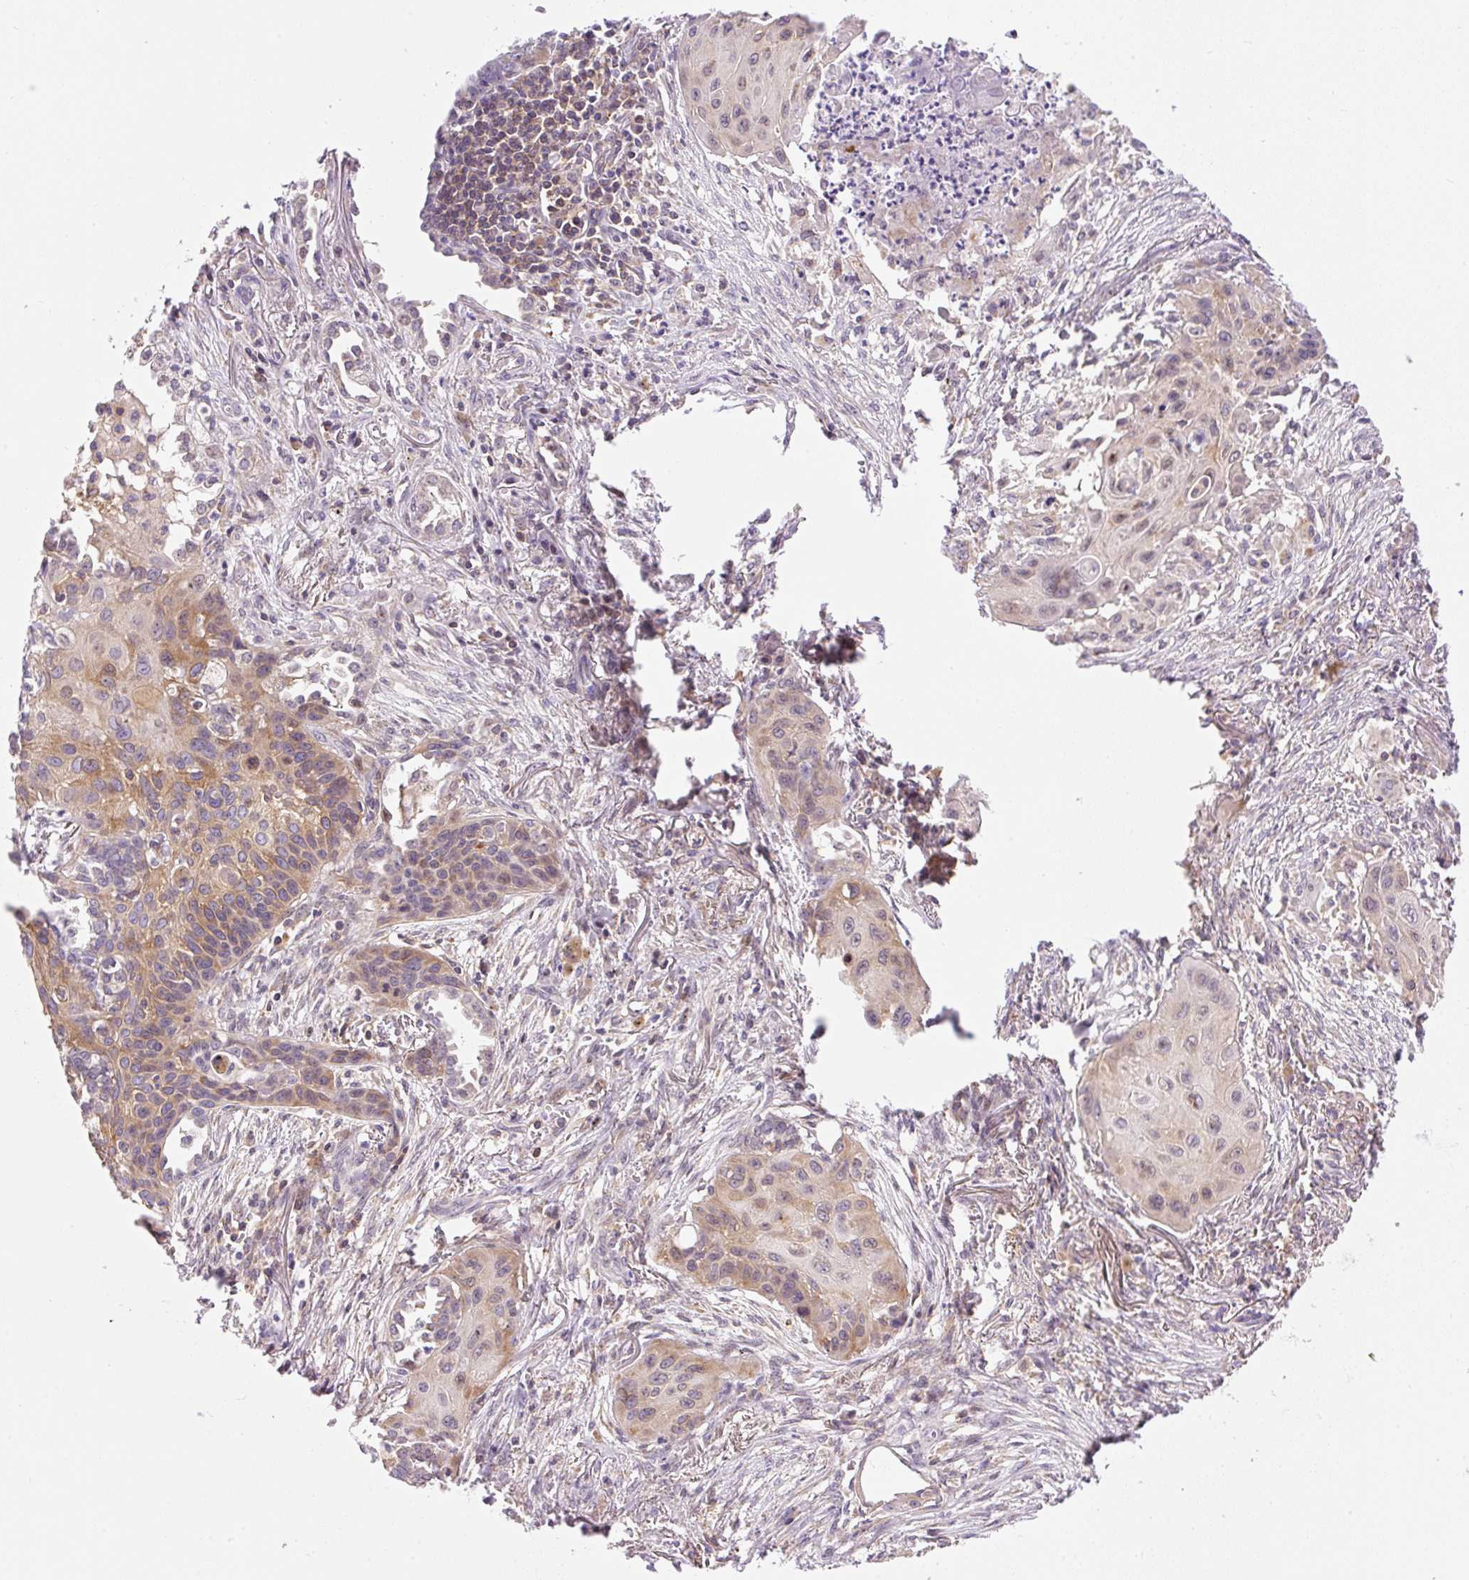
{"staining": {"intensity": "moderate", "quantity": ">75%", "location": "cytoplasmic/membranous,nuclear"}, "tissue": "lung cancer", "cell_type": "Tumor cells", "image_type": "cancer", "snomed": [{"axis": "morphology", "description": "Squamous cell carcinoma, NOS"}, {"axis": "topography", "description": "Lung"}], "caption": "Human lung cancer stained with a brown dye reveals moderate cytoplasmic/membranous and nuclear positive staining in about >75% of tumor cells.", "gene": "CARD11", "patient": {"sex": "male", "age": 71}}